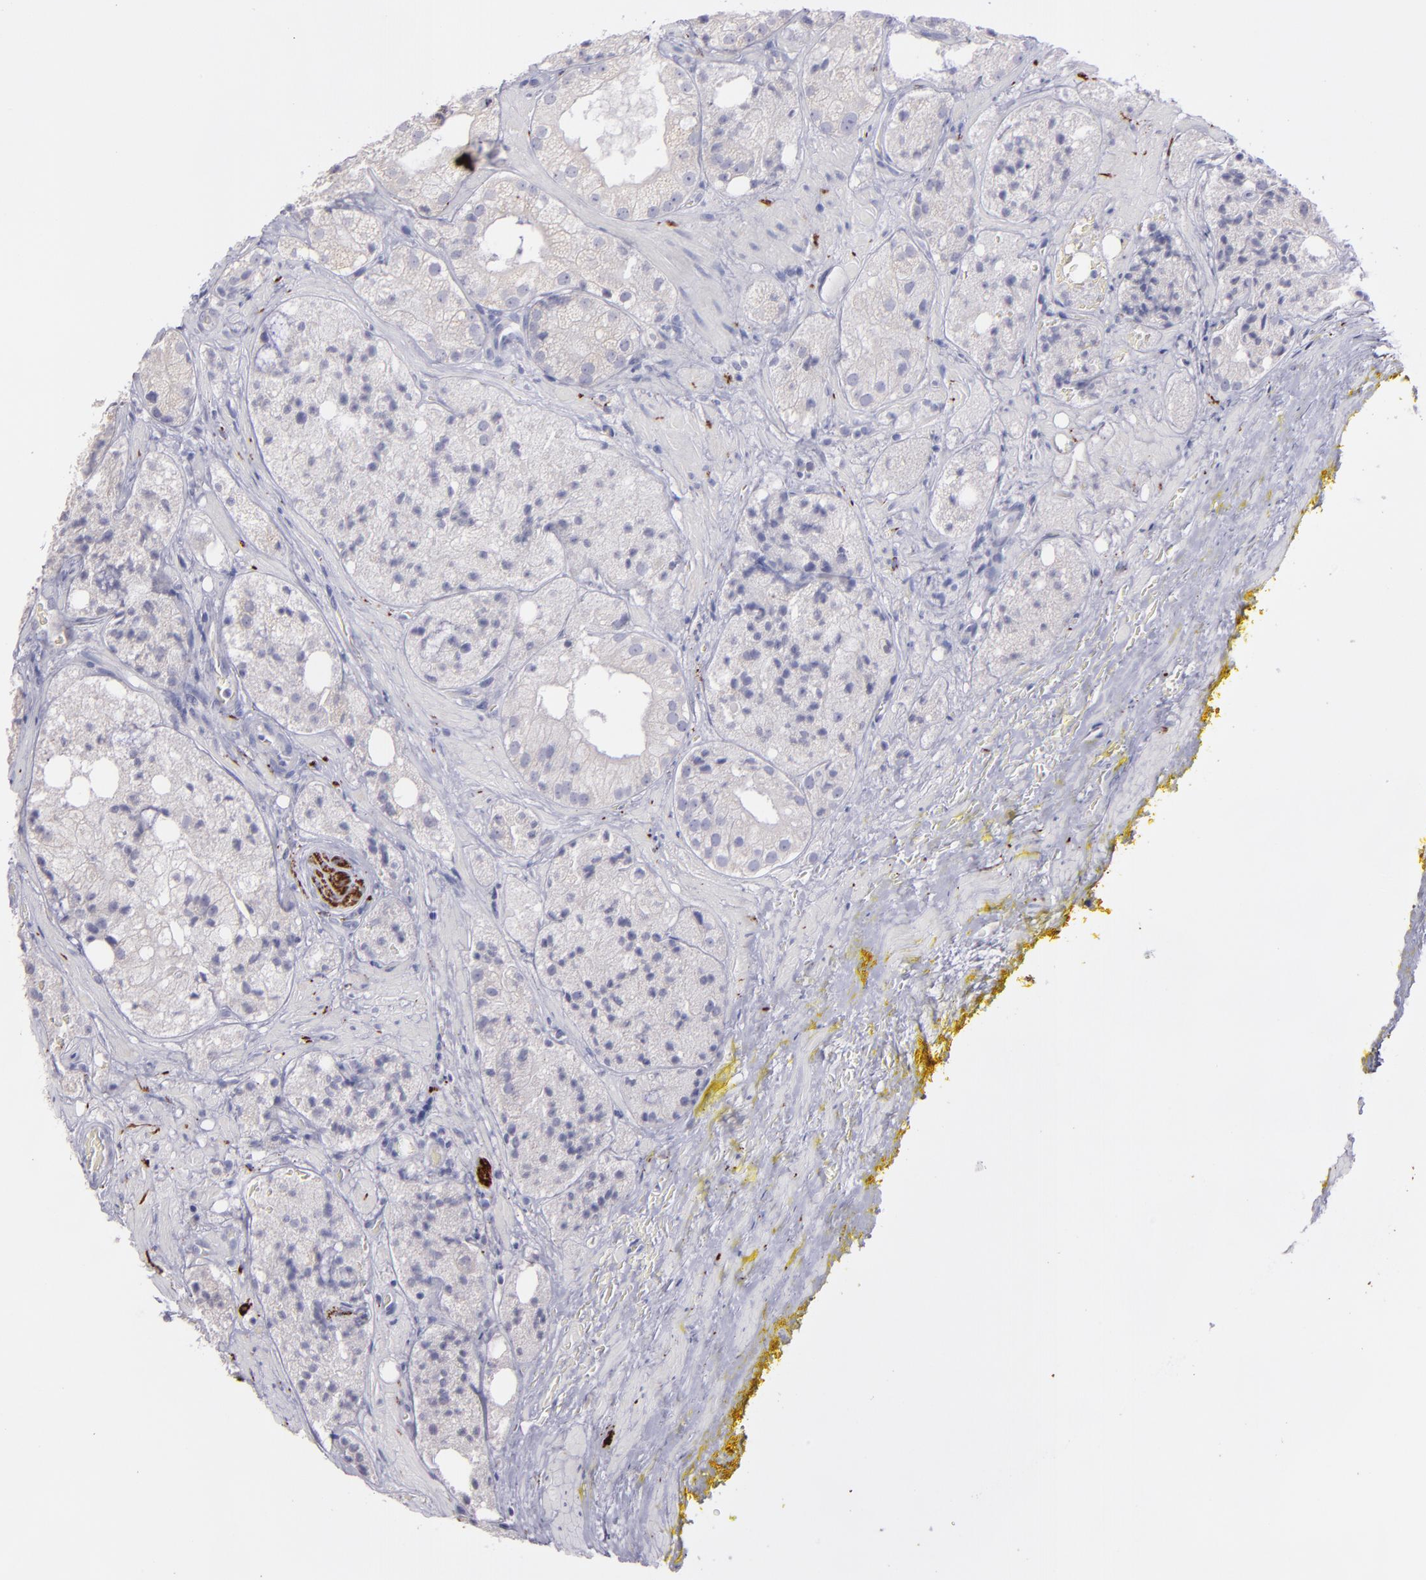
{"staining": {"intensity": "negative", "quantity": "none", "location": "none"}, "tissue": "prostate cancer", "cell_type": "Tumor cells", "image_type": "cancer", "snomed": [{"axis": "morphology", "description": "Adenocarcinoma, Low grade"}, {"axis": "topography", "description": "Prostate"}], "caption": "Tumor cells are negative for protein expression in human prostate low-grade adenocarcinoma.", "gene": "SNAP25", "patient": {"sex": "male", "age": 60}}